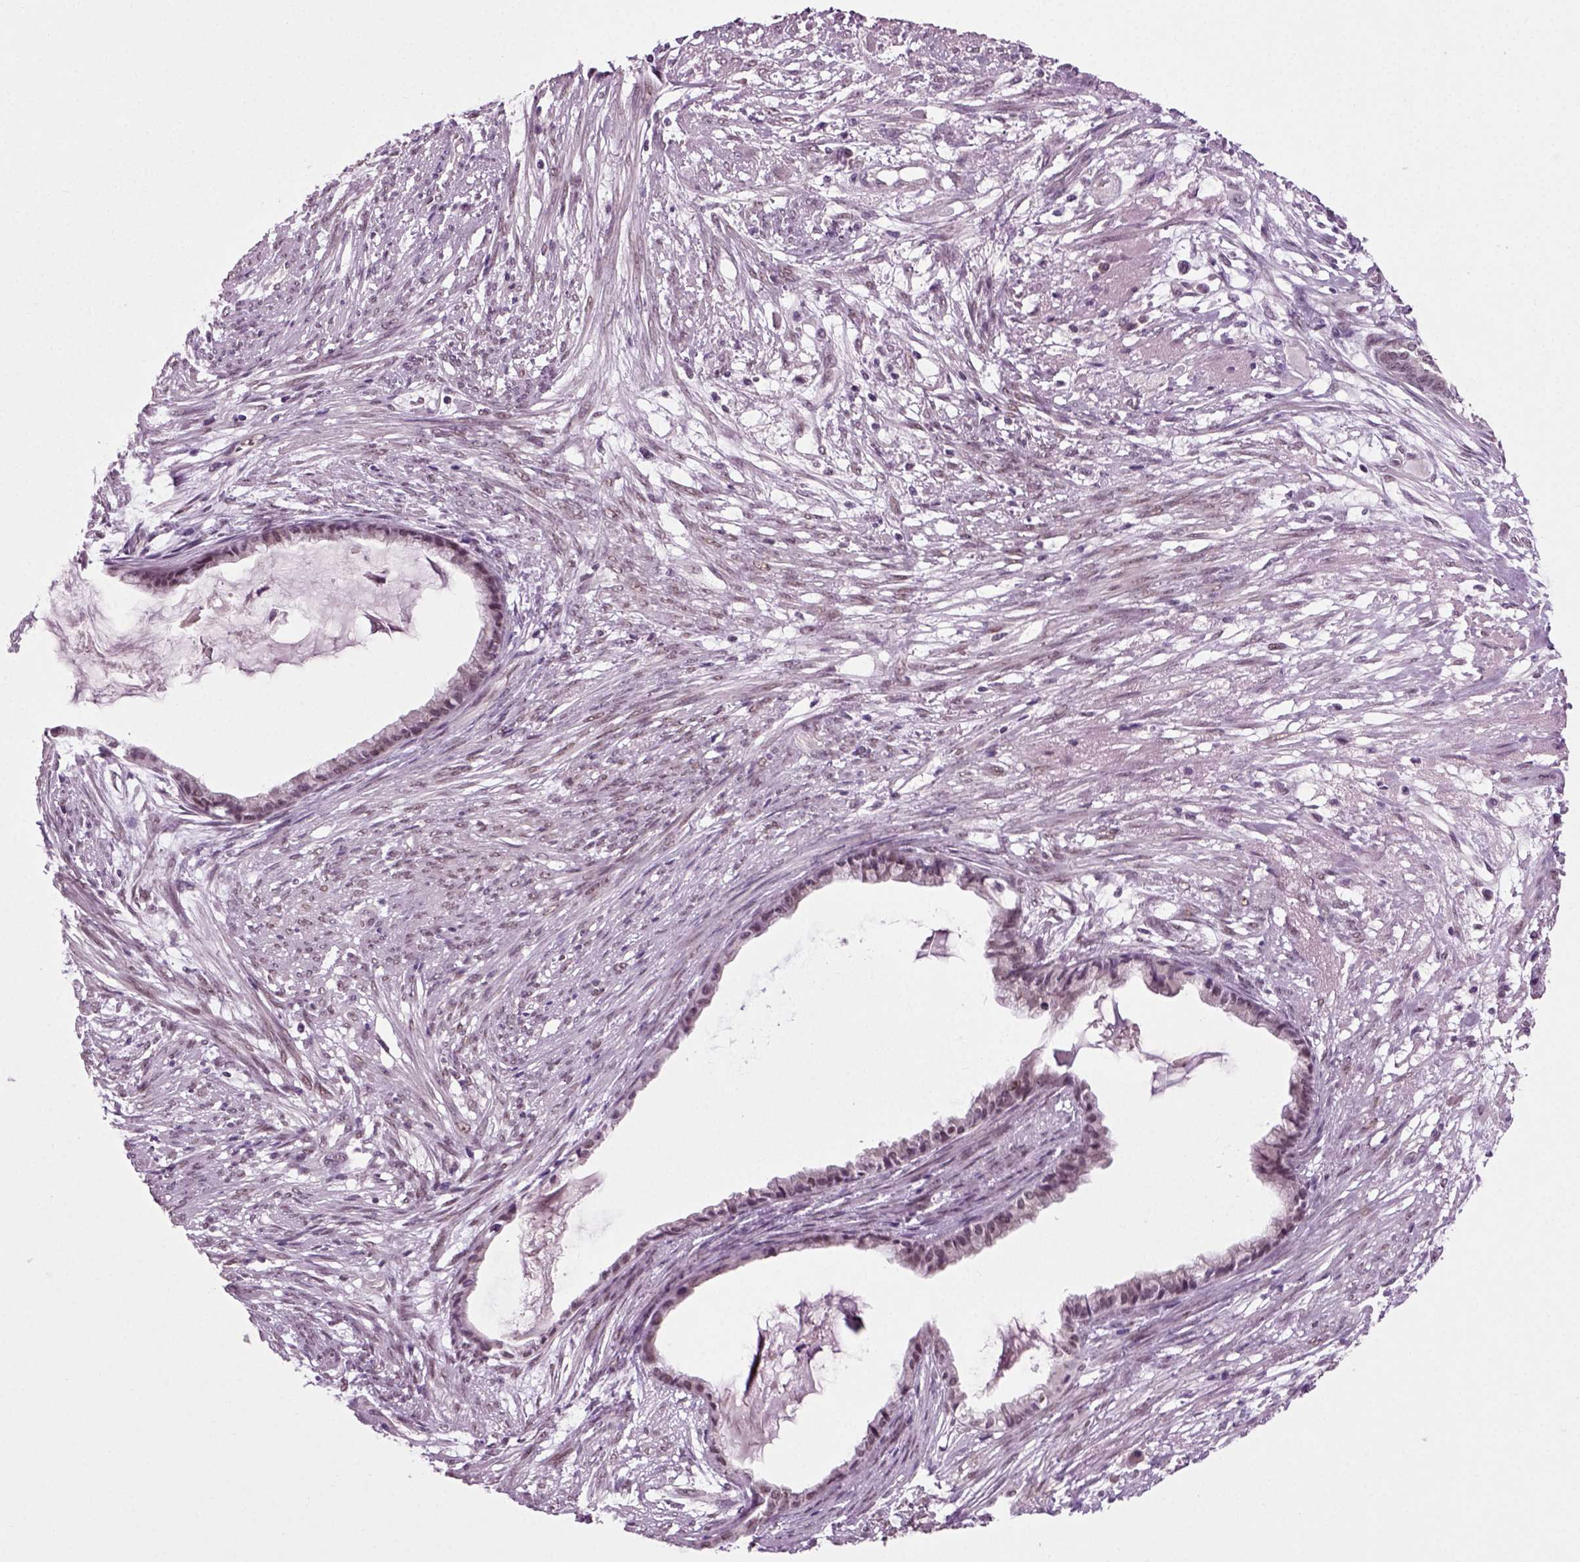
{"staining": {"intensity": "moderate", "quantity": "<25%", "location": "nuclear"}, "tissue": "endometrial cancer", "cell_type": "Tumor cells", "image_type": "cancer", "snomed": [{"axis": "morphology", "description": "Adenocarcinoma, NOS"}, {"axis": "topography", "description": "Endometrium"}], "caption": "Endometrial cancer stained with a protein marker reveals moderate staining in tumor cells.", "gene": "RCOR3", "patient": {"sex": "female", "age": 86}}